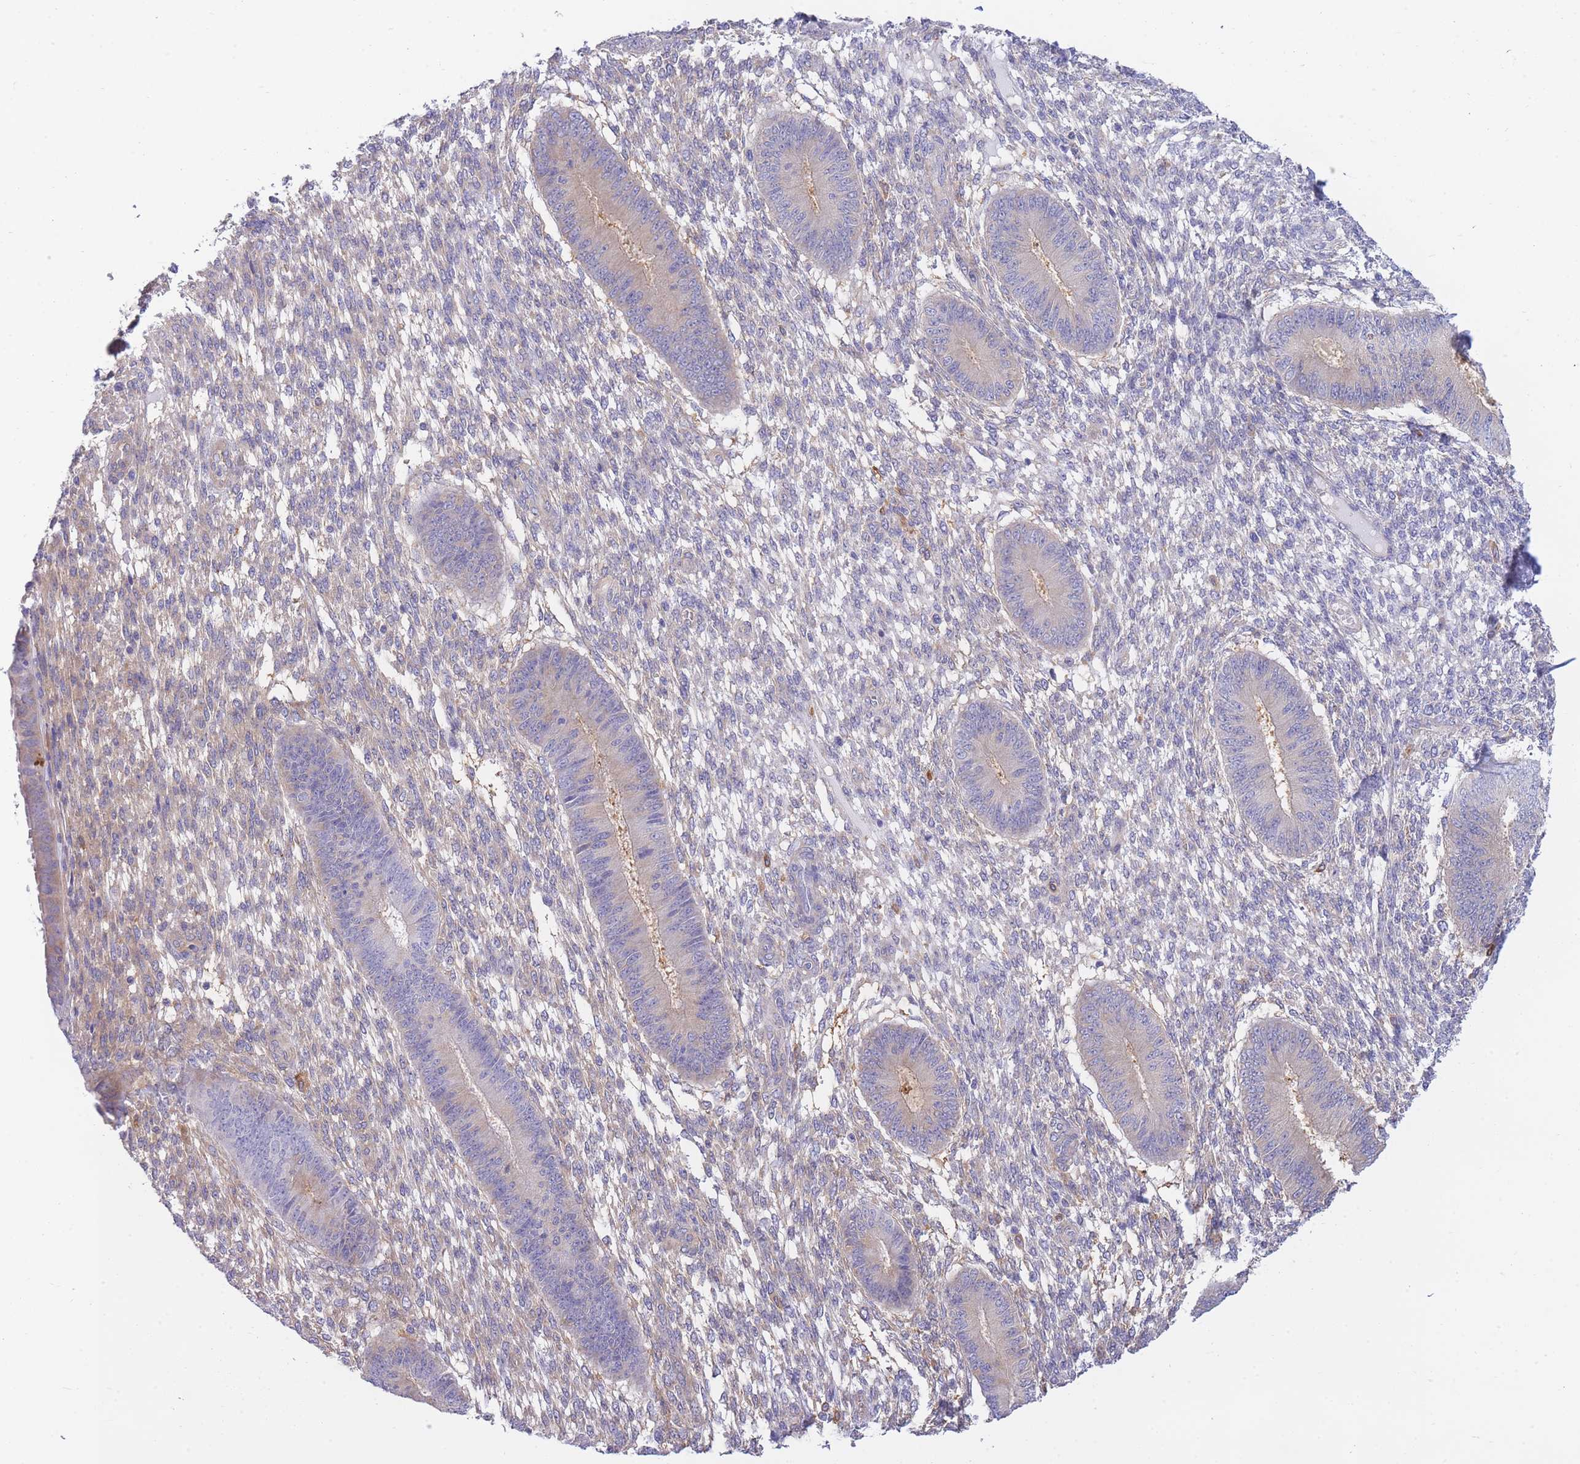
{"staining": {"intensity": "weak", "quantity": "25%-75%", "location": "cytoplasmic/membranous"}, "tissue": "endometrium", "cell_type": "Cells in endometrial stroma", "image_type": "normal", "snomed": [{"axis": "morphology", "description": "Normal tissue, NOS"}, {"axis": "topography", "description": "Endometrium"}], "caption": "DAB immunohistochemical staining of unremarkable endometrium demonstrates weak cytoplasmic/membranous protein positivity in about 25%-75% of cells in endometrial stroma. (IHC, brightfield microscopy, high magnification).", "gene": "NAMPT", "patient": {"sex": "female", "age": 49}}